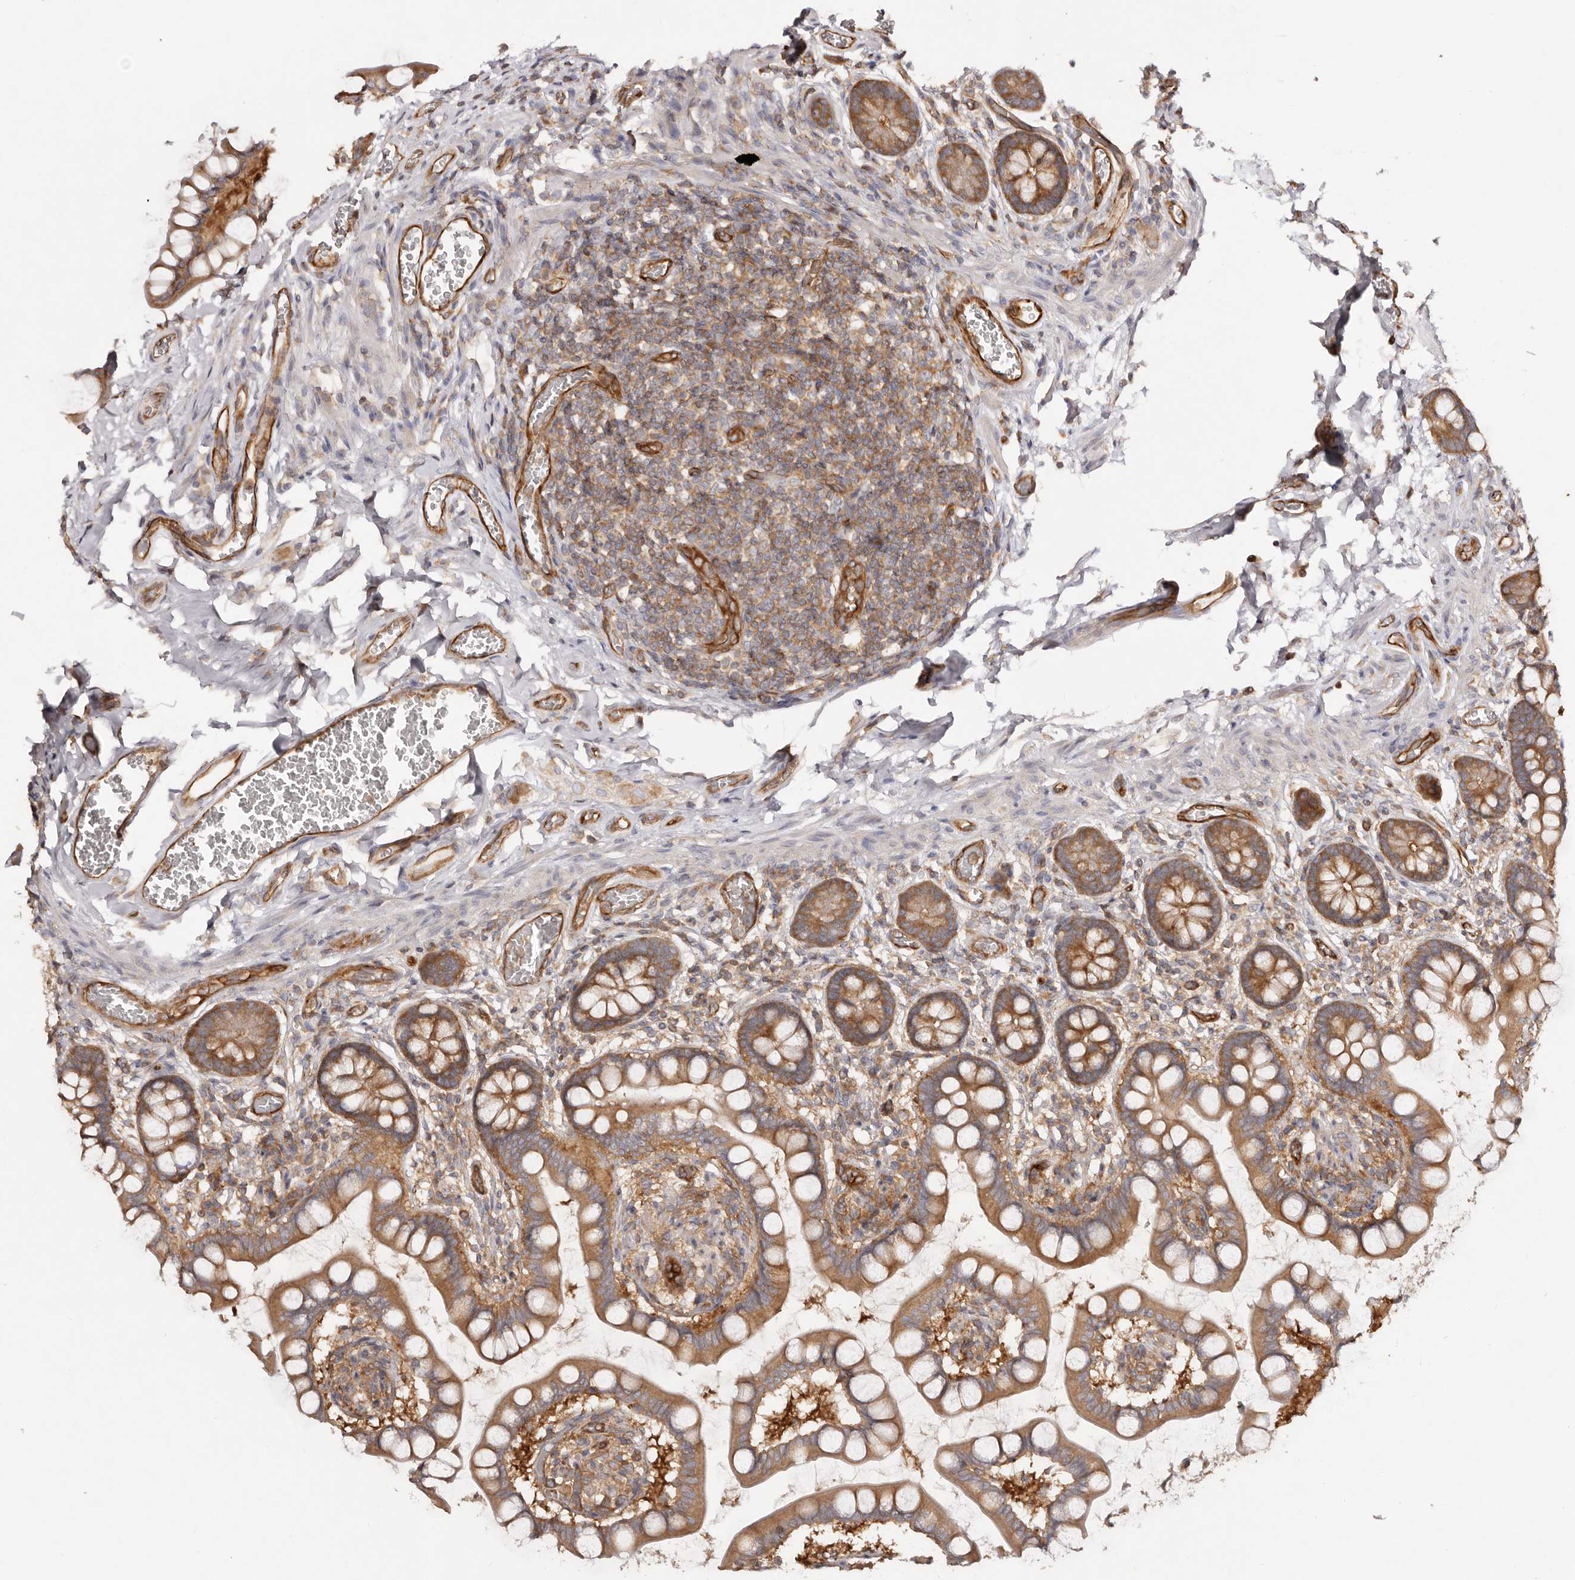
{"staining": {"intensity": "strong", "quantity": ">75%", "location": "cytoplasmic/membranous"}, "tissue": "small intestine", "cell_type": "Glandular cells", "image_type": "normal", "snomed": [{"axis": "morphology", "description": "Normal tissue, NOS"}, {"axis": "topography", "description": "Small intestine"}], "caption": "Brown immunohistochemical staining in unremarkable small intestine shows strong cytoplasmic/membranous expression in about >75% of glandular cells.", "gene": "RPS6", "patient": {"sex": "male", "age": 52}}